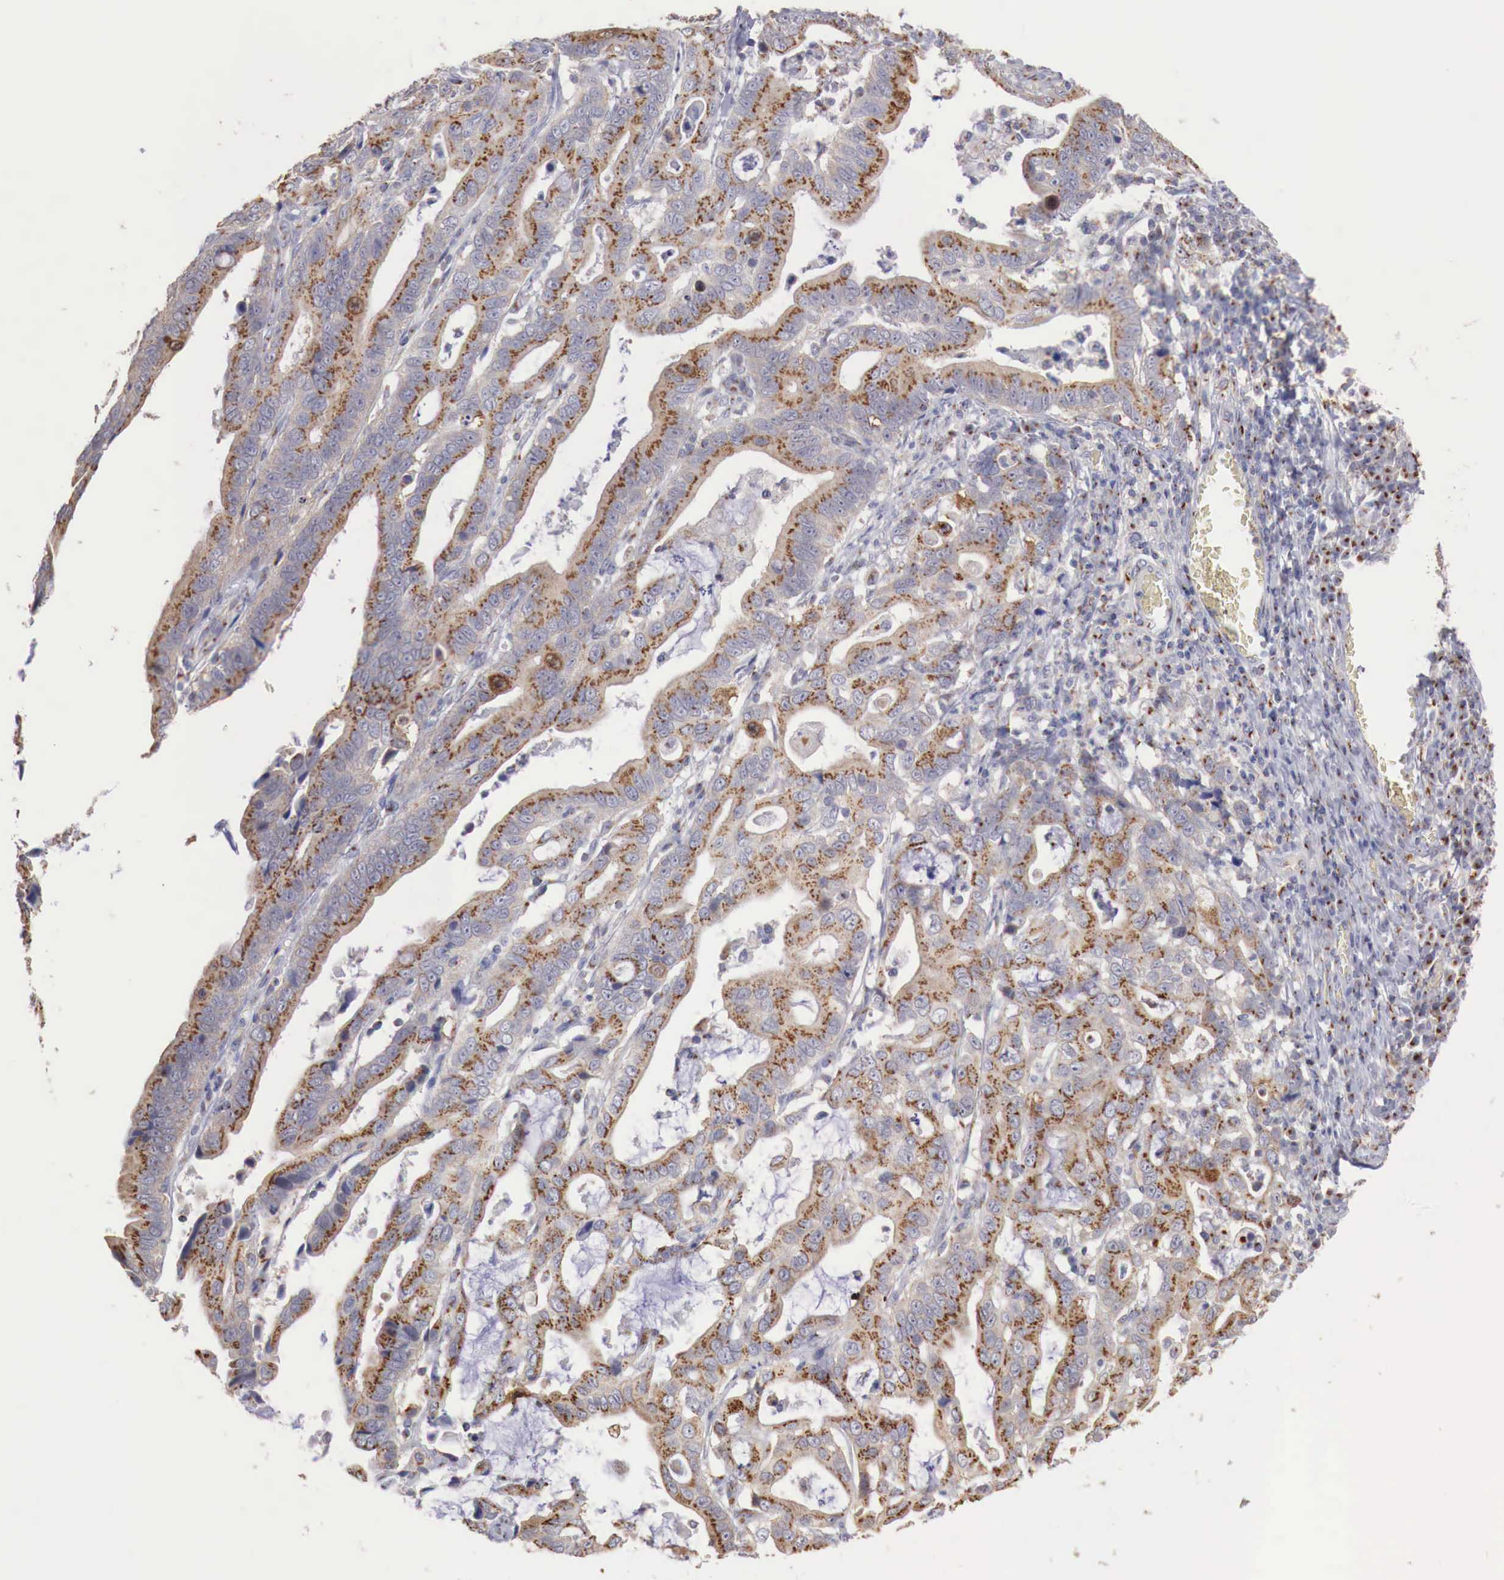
{"staining": {"intensity": "strong", "quantity": ">75%", "location": "cytoplasmic/membranous"}, "tissue": "stomach cancer", "cell_type": "Tumor cells", "image_type": "cancer", "snomed": [{"axis": "morphology", "description": "Adenocarcinoma, NOS"}, {"axis": "topography", "description": "Stomach, upper"}], "caption": "This photomicrograph demonstrates immunohistochemistry (IHC) staining of stomach cancer (adenocarcinoma), with high strong cytoplasmic/membranous staining in about >75% of tumor cells.", "gene": "SYAP1", "patient": {"sex": "male", "age": 63}}